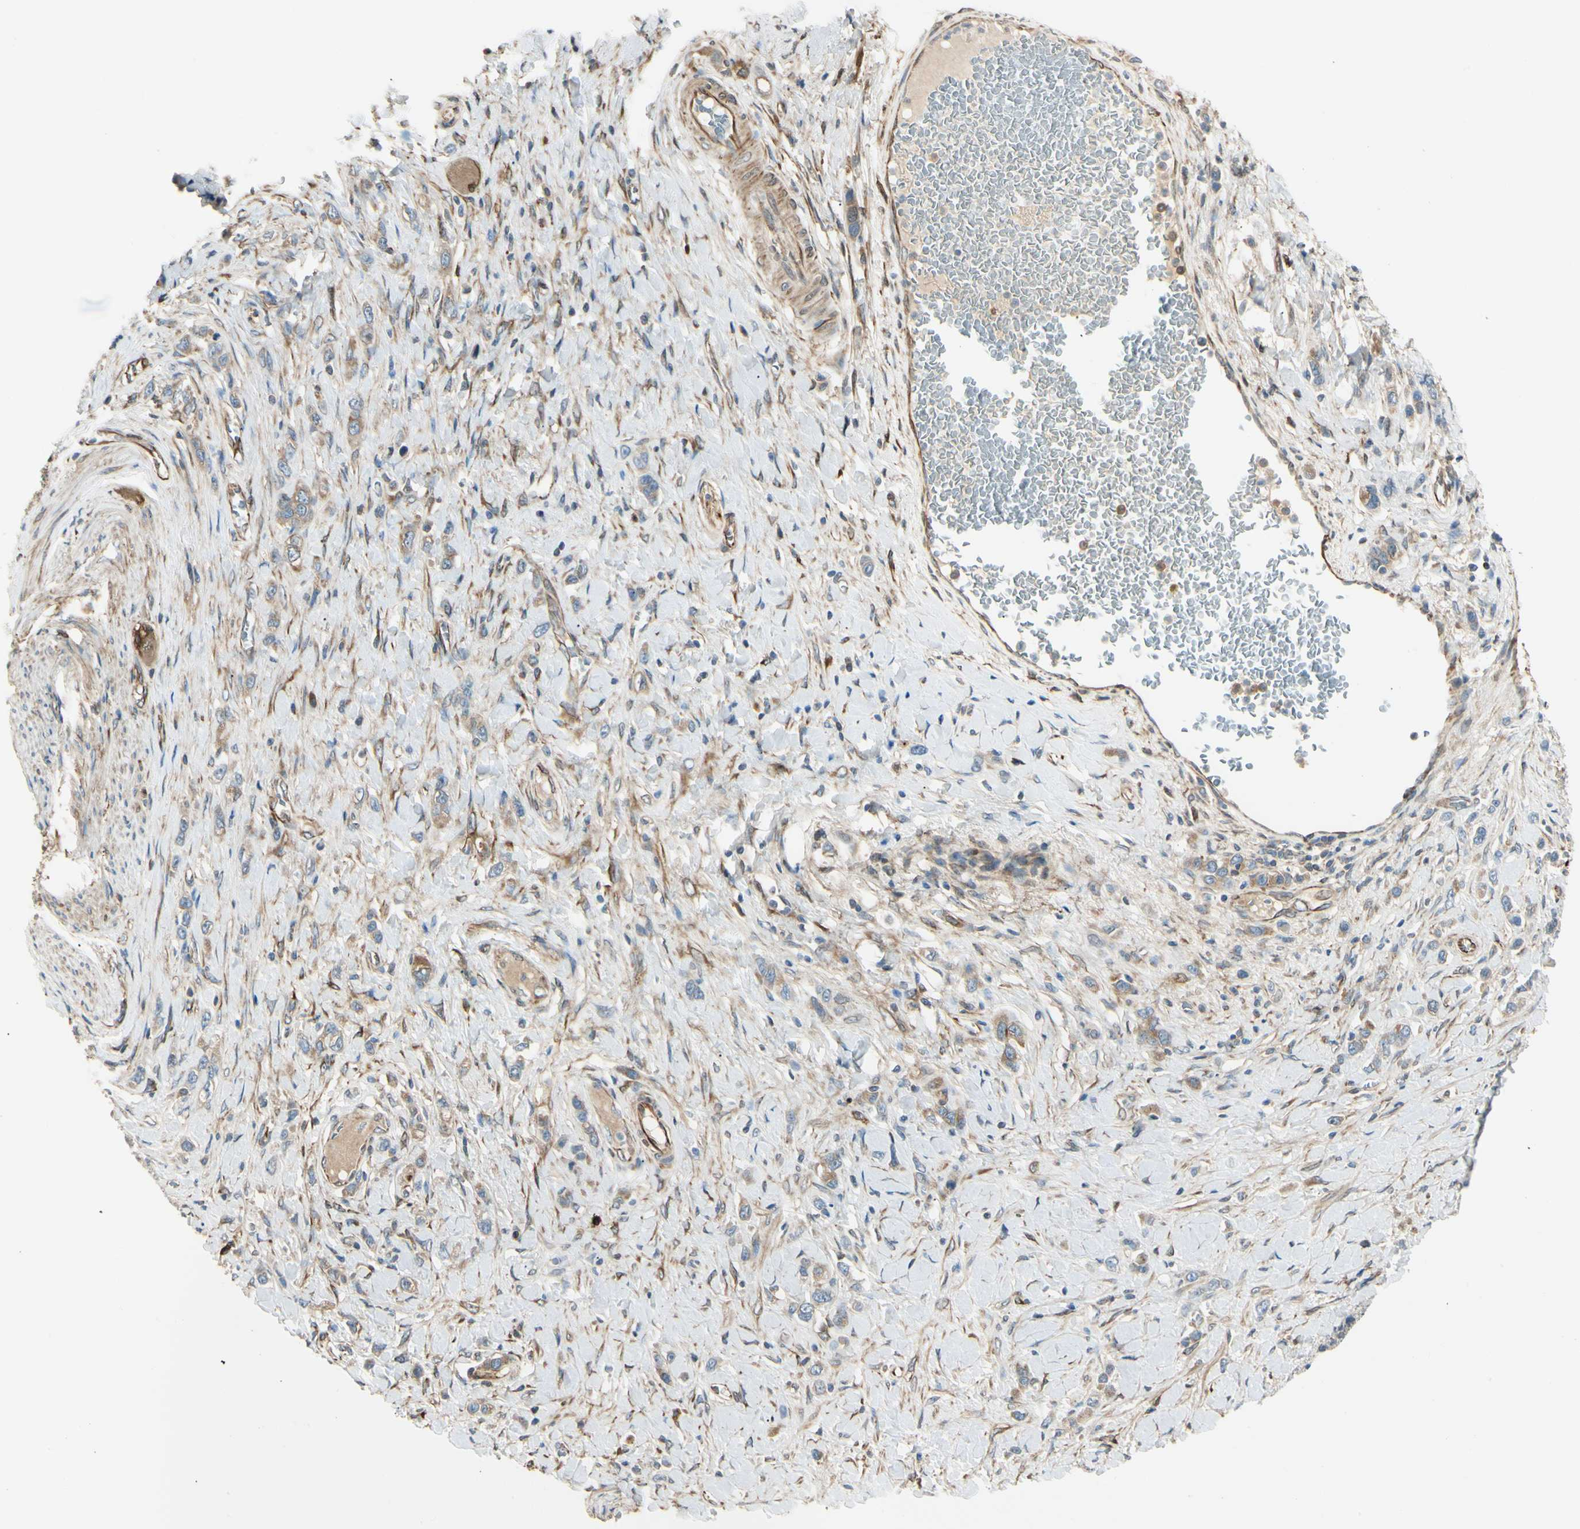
{"staining": {"intensity": "weak", "quantity": "25%-75%", "location": "cytoplasmic/membranous"}, "tissue": "stomach cancer", "cell_type": "Tumor cells", "image_type": "cancer", "snomed": [{"axis": "morphology", "description": "Normal tissue, NOS"}, {"axis": "morphology", "description": "Adenocarcinoma, NOS"}, {"axis": "topography", "description": "Stomach, upper"}, {"axis": "topography", "description": "Stomach"}], "caption": "IHC of human stomach cancer demonstrates low levels of weak cytoplasmic/membranous staining in approximately 25%-75% of tumor cells.", "gene": "FTH1", "patient": {"sex": "female", "age": 65}}